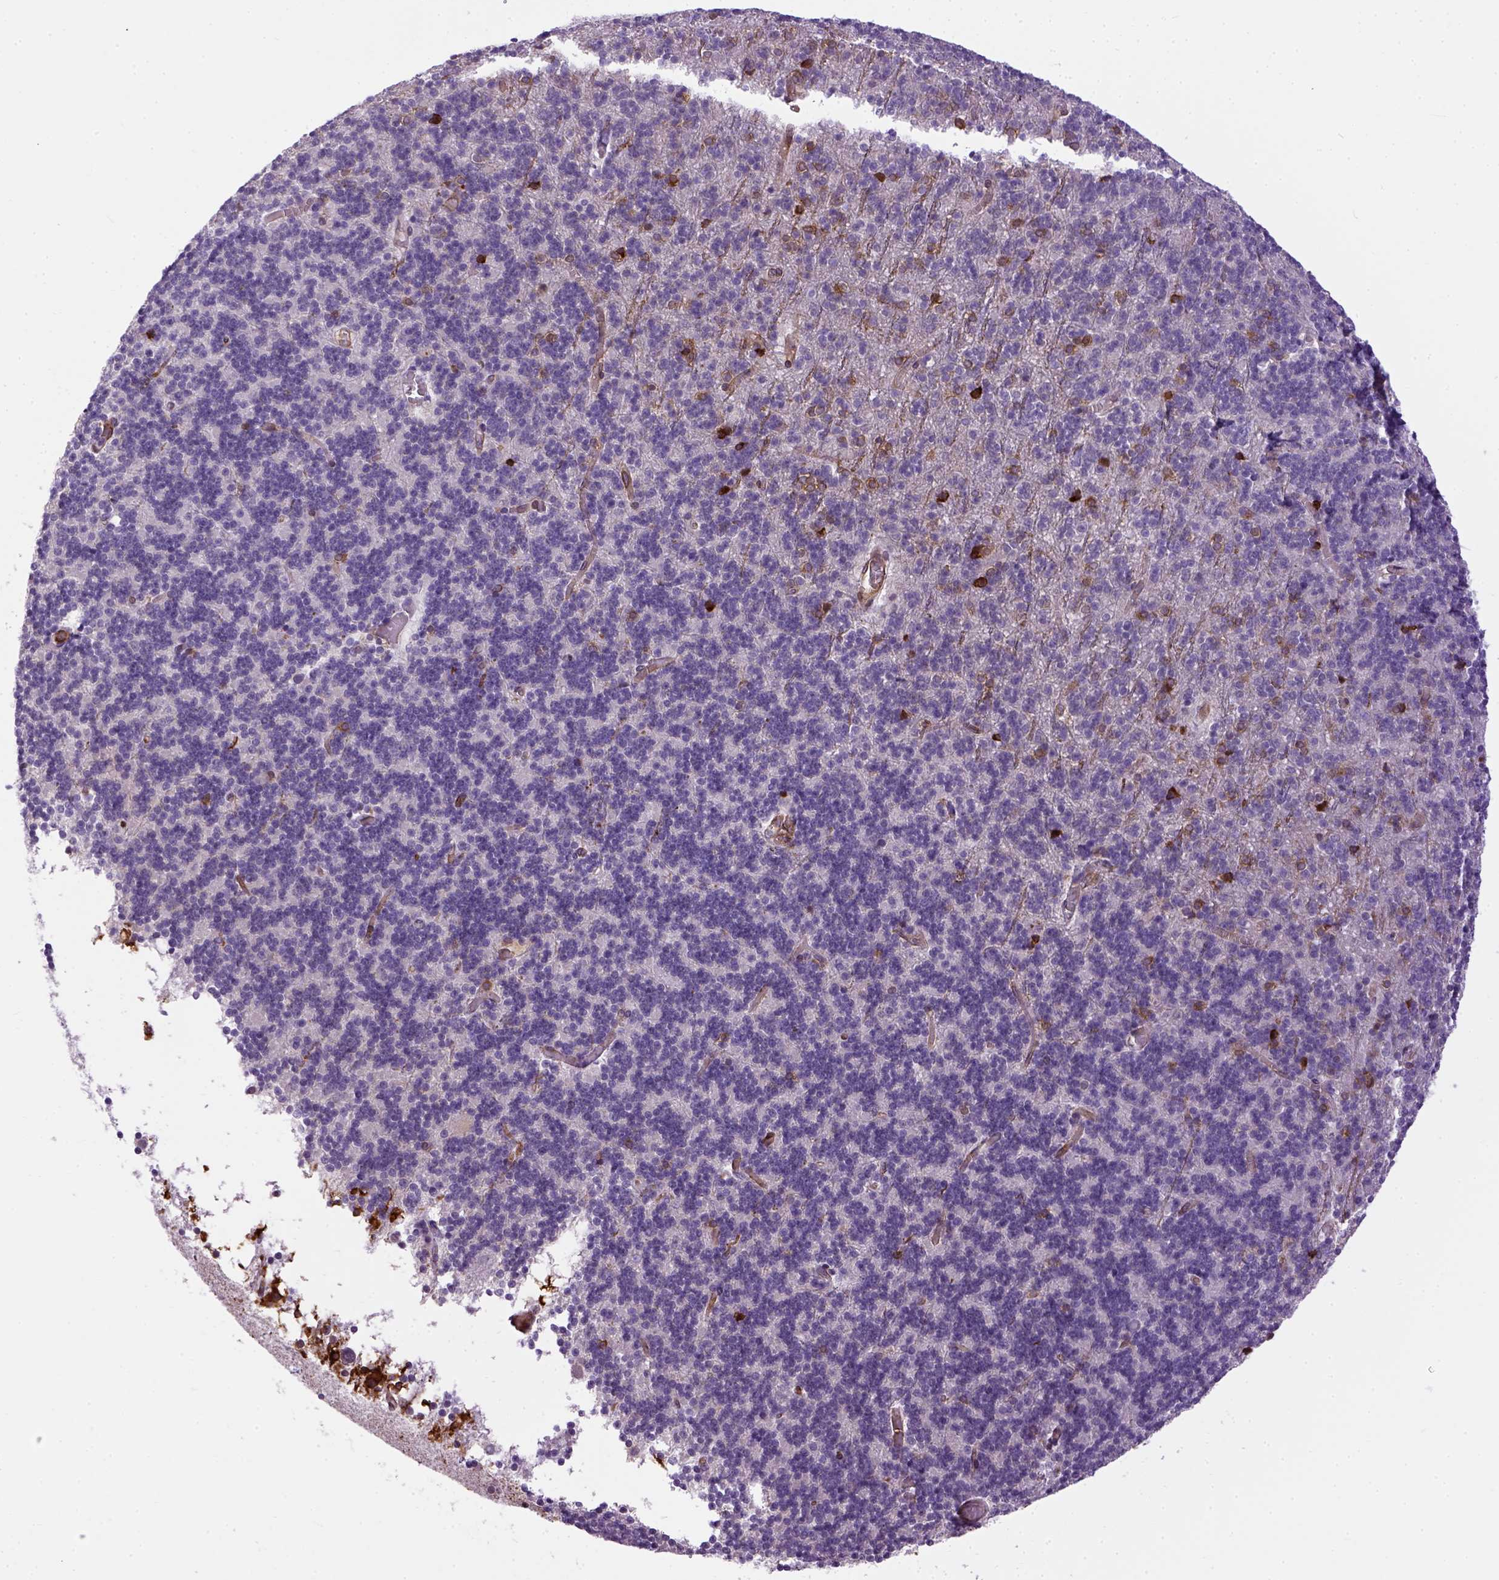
{"staining": {"intensity": "strong", "quantity": "<25%", "location": "cytoplasmic/membranous"}, "tissue": "cerebellum", "cell_type": "Cells in granular layer", "image_type": "normal", "snomed": [{"axis": "morphology", "description": "Normal tissue, NOS"}, {"axis": "topography", "description": "Cerebellum"}], "caption": "Strong cytoplasmic/membranous protein staining is identified in about <25% of cells in granular layer in cerebellum.", "gene": "KAZN", "patient": {"sex": "male", "age": 70}}